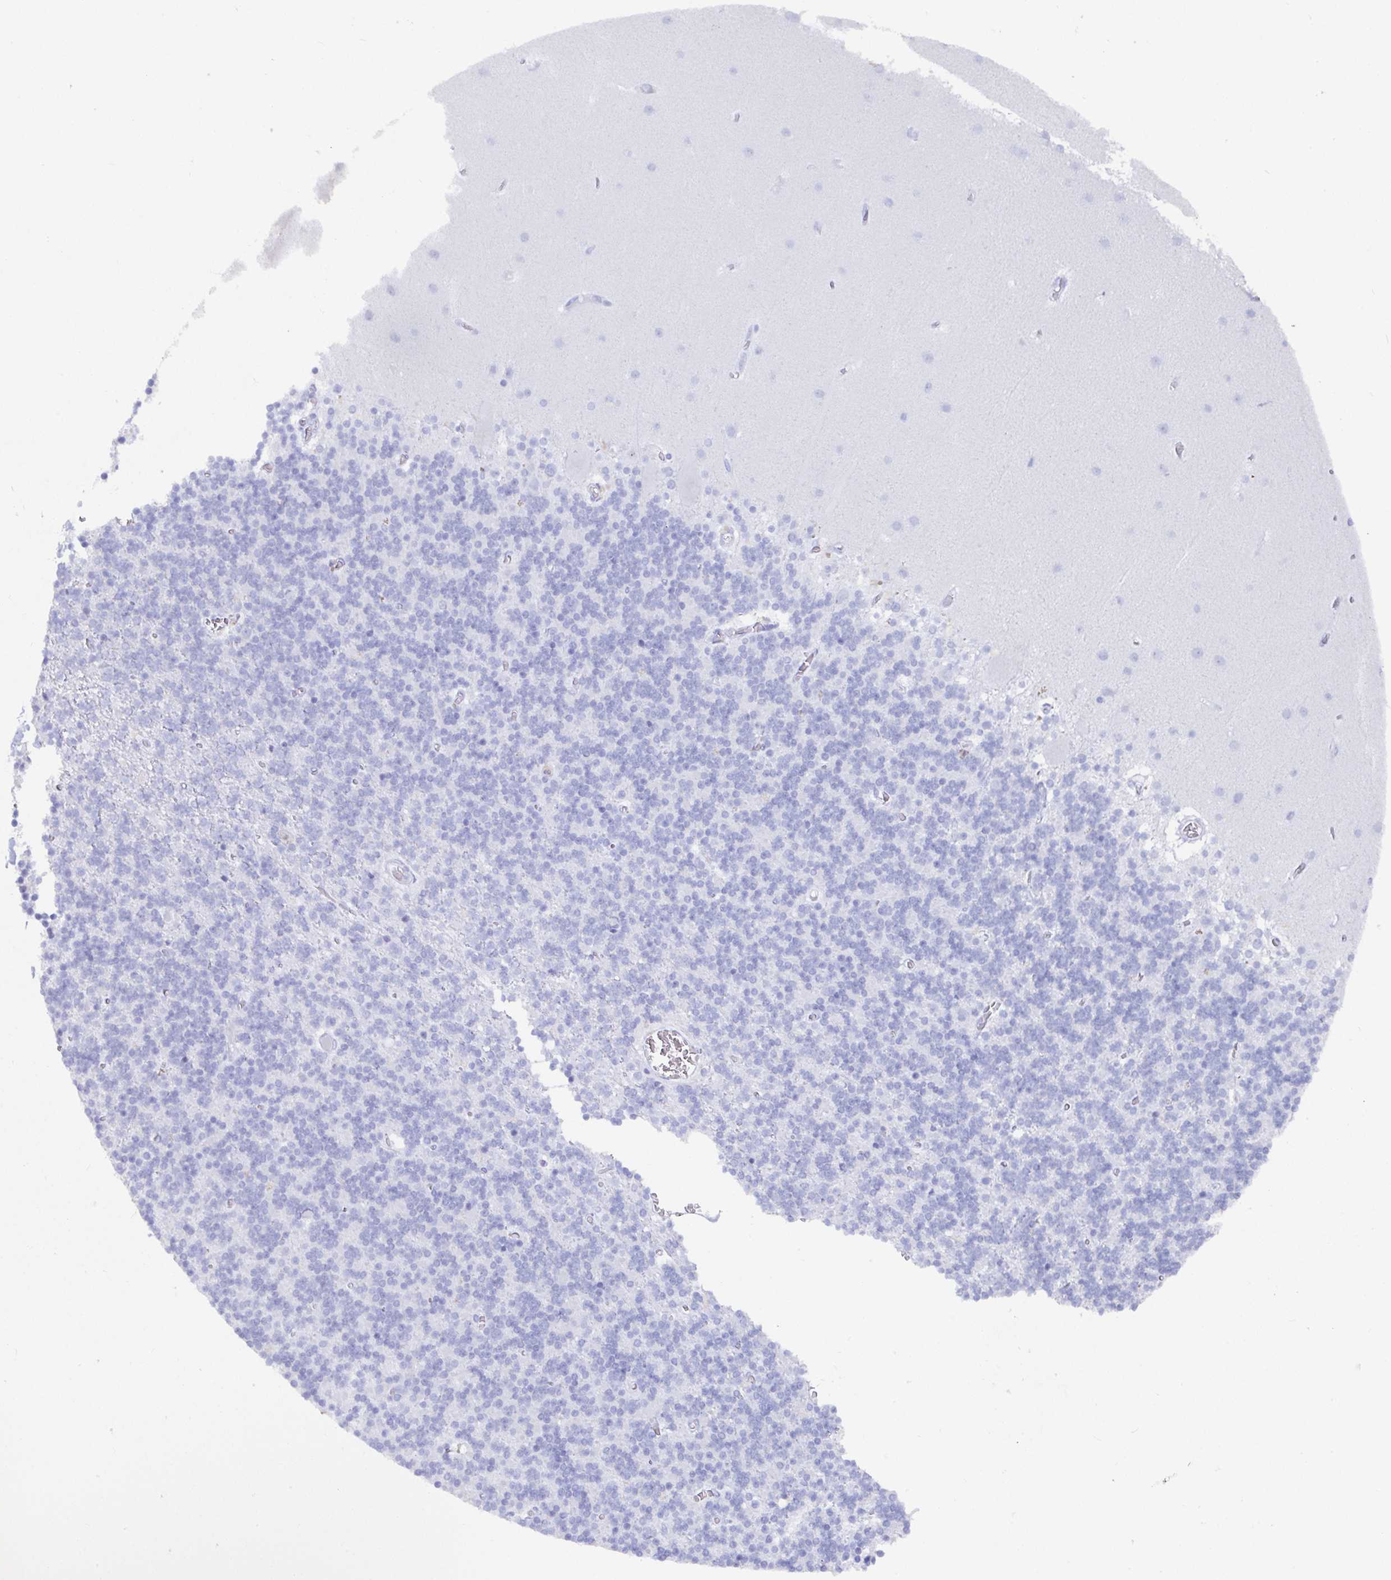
{"staining": {"intensity": "negative", "quantity": "none", "location": "none"}, "tissue": "cerebellum", "cell_type": "Cells in granular layer", "image_type": "normal", "snomed": [{"axis": "morphology", "description": "Normal tissue, NOS"}, {"axis": "topography", "description": "Cerebellum"}], "caption": "Immunohistochemistry histopathology image of unremarkable cerebellum: human cerebellum stained with DAB (3,3'-diaminobenzidine) demonstrates no significant protein expression in cells in granular layer.", "gene": "CLDN8", "patient": {"sex": "male", "age": 70}}